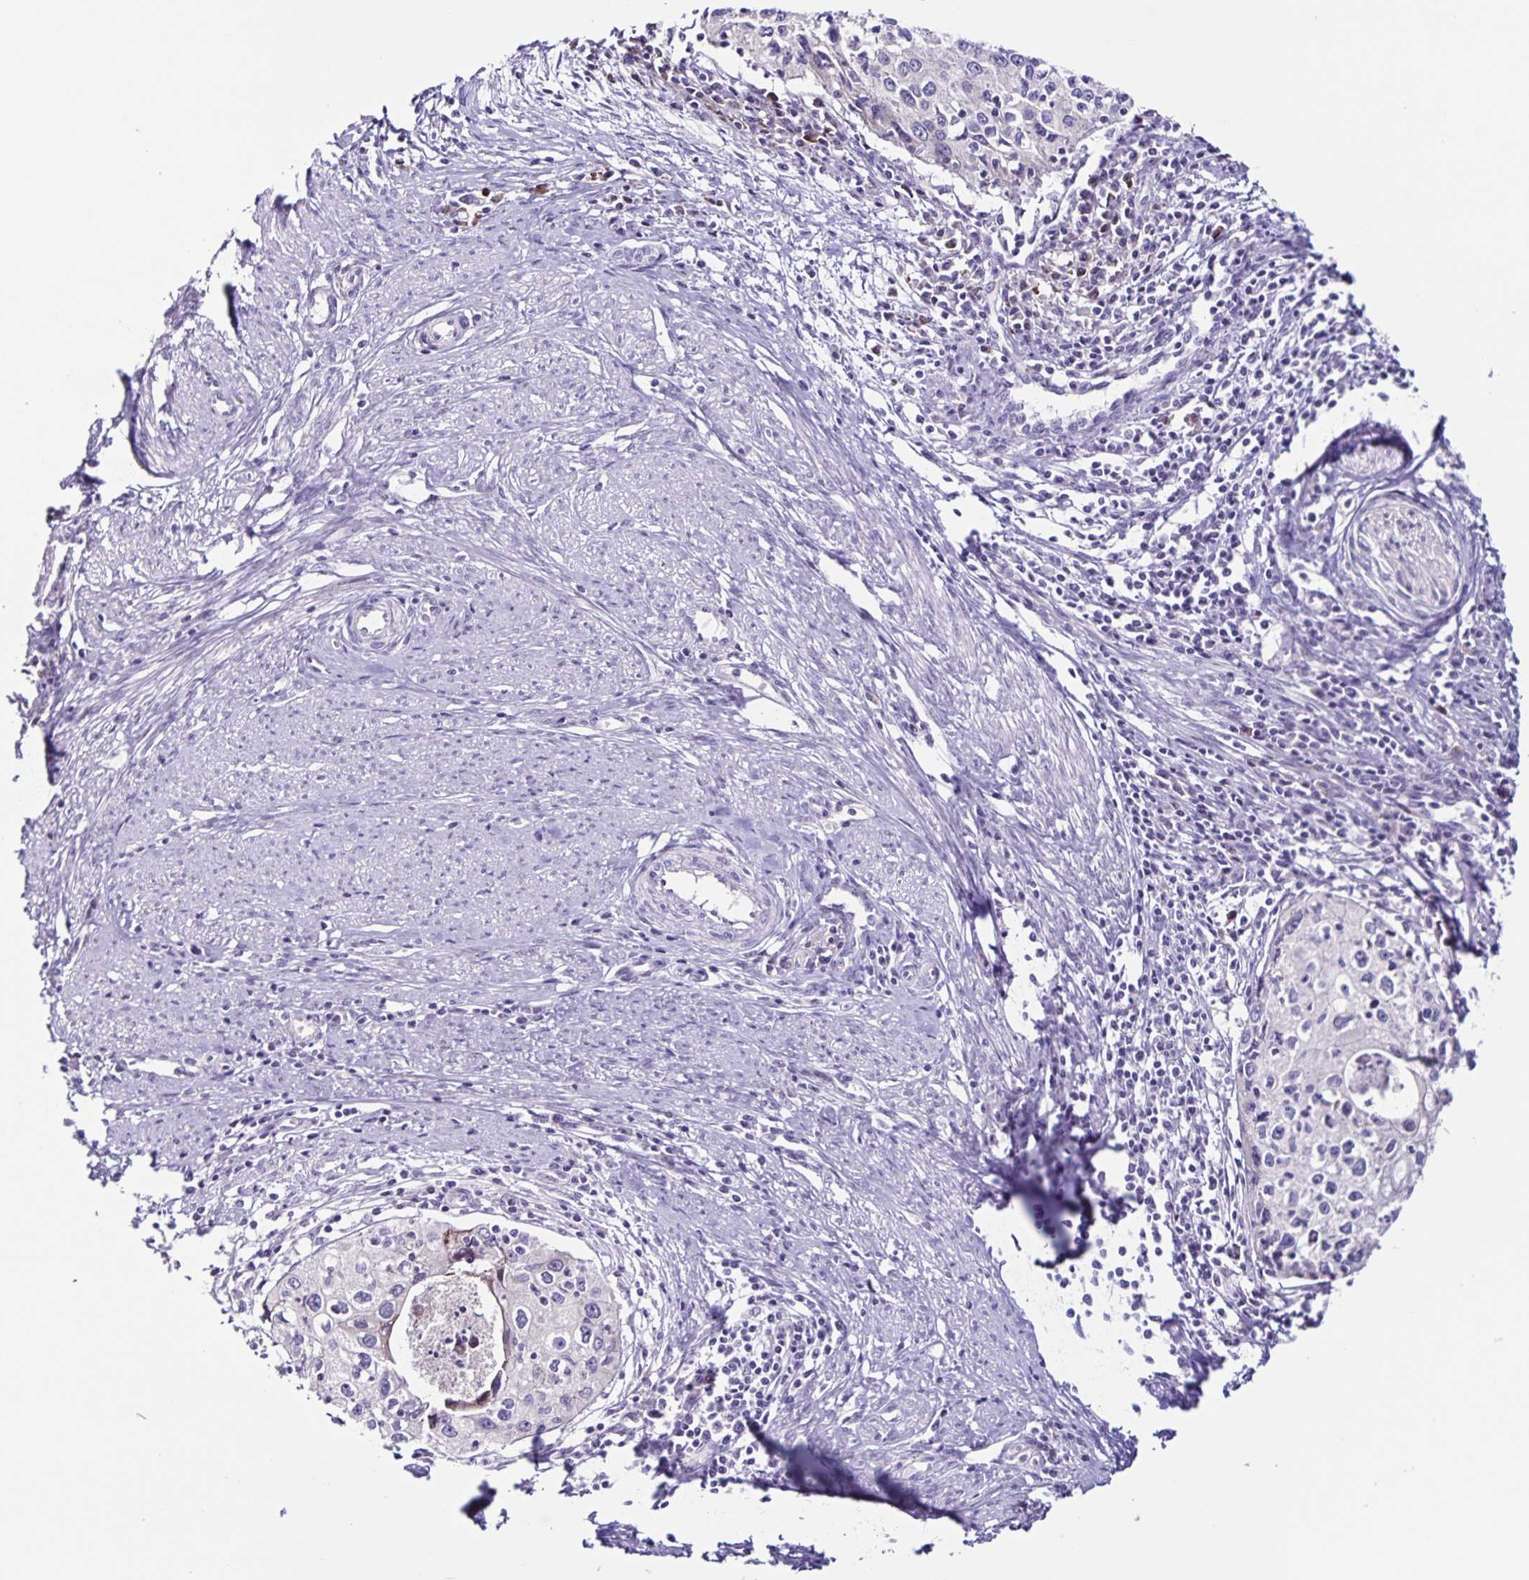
{"staining": {"intensity": "negative", "quantity": "none", "location": "none"}, "tissue": "cervical cancer", "cell_type": "Tumor cells", "image_type": "cancer", "snomed": [{"axis": "morphology", "description": "Squamous cell carcinoma, NOS"}, {"axis": "topography", "description": "Cervix"}], "caption": "Cervical cancer stained for a protein using immunohistochemistry (IHC) reveals no expression tumor cells.", "gene": "RNFT2", "patient": {"sex": "female", "age": 40}}